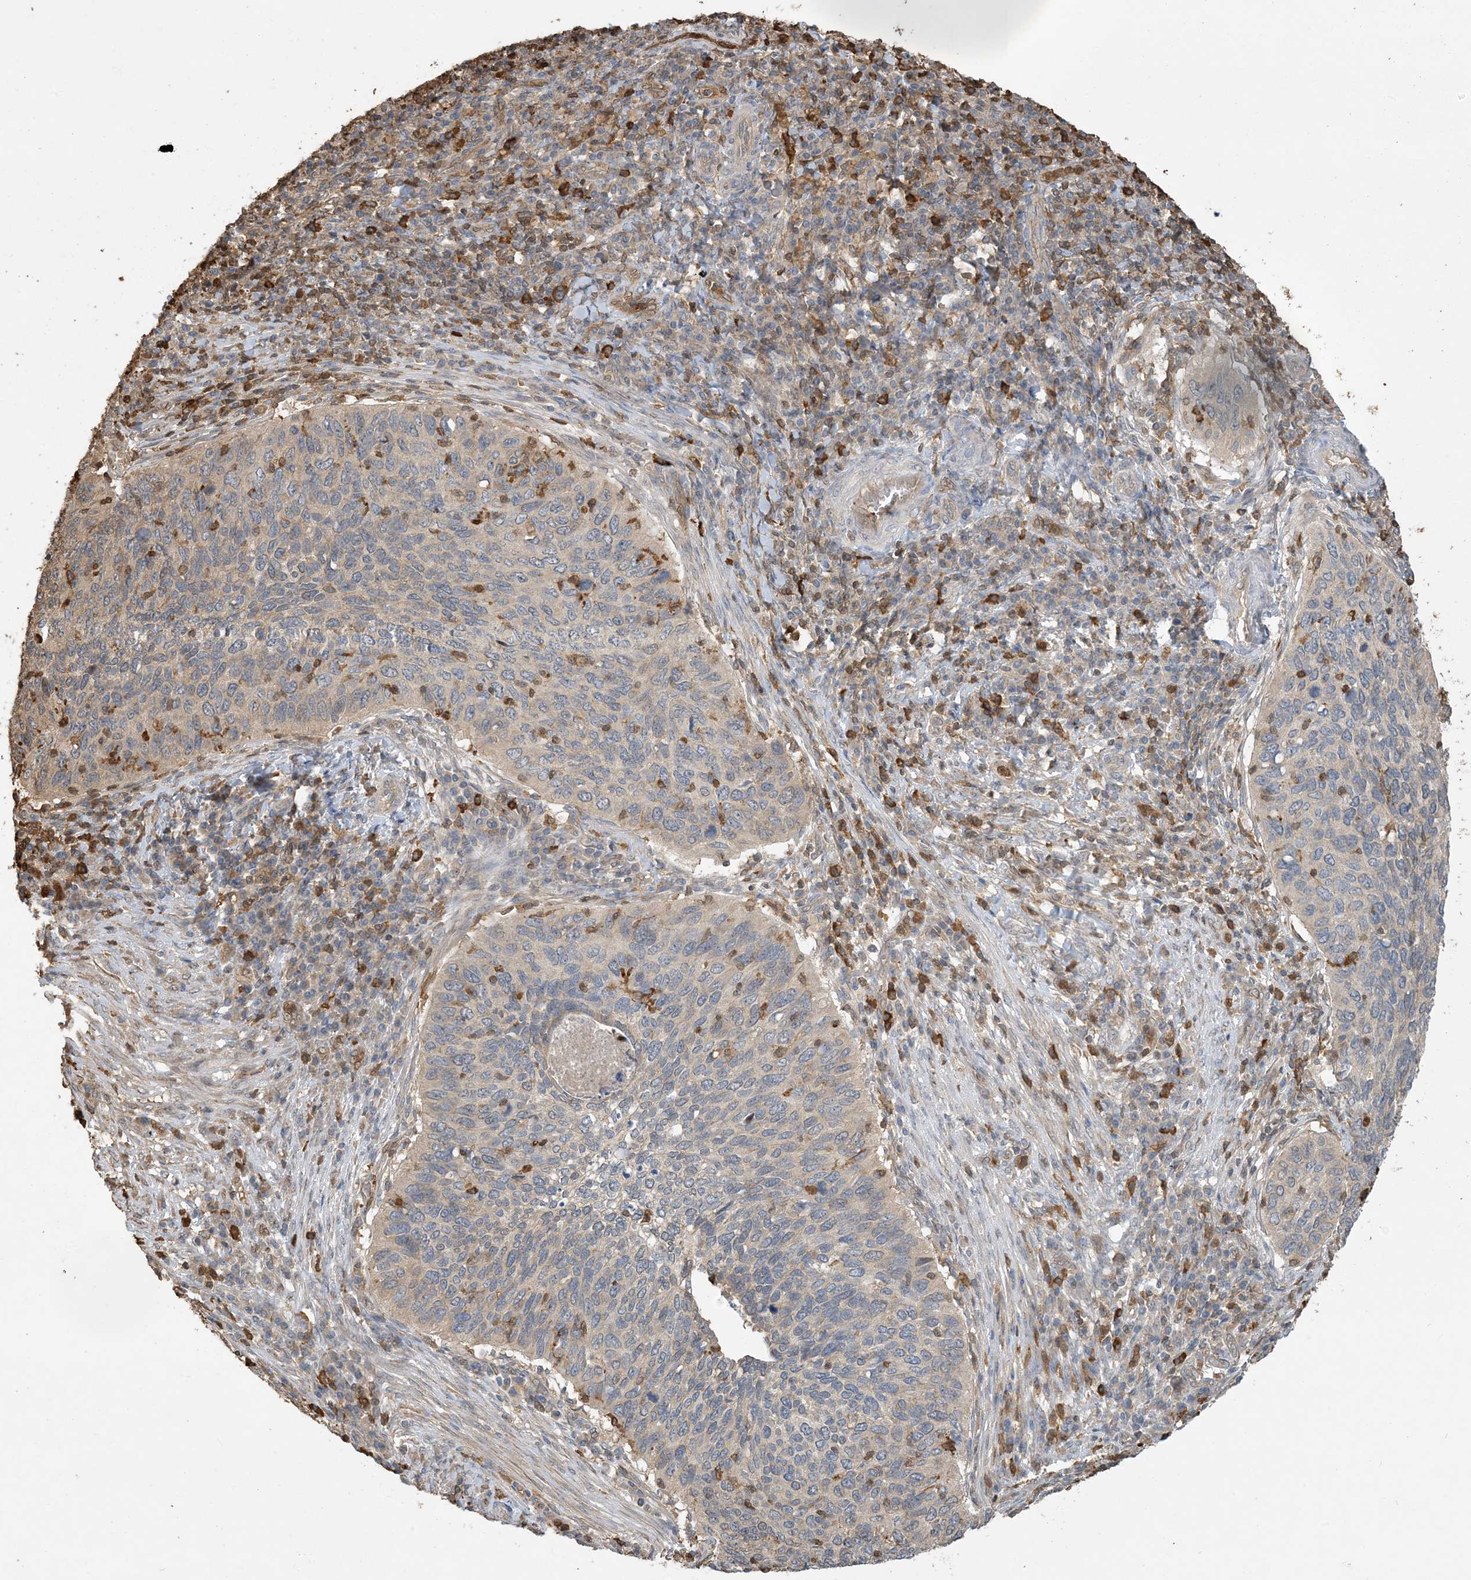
{"staining": {"intensity": "negative", "quantity": "none", "location": "none"}, "tissue": "cervical cancer", "cell_type": "Tumor cells", "image_type": "cancer", "snomed": [{"axis": "morphology", "description": "Squamous cell carcinoma, NOS"}, {"axis": "topography", "description": "Cervix"}], "caption": "This image is of cervical squamous cell carcinoma stained with IHC to label a protein in brown with the nuclei are counter-stained blue. There is no positivity in tumor cells.", "gene": "TMSB4X", "patient": {"sex": "female", "age": 38}}